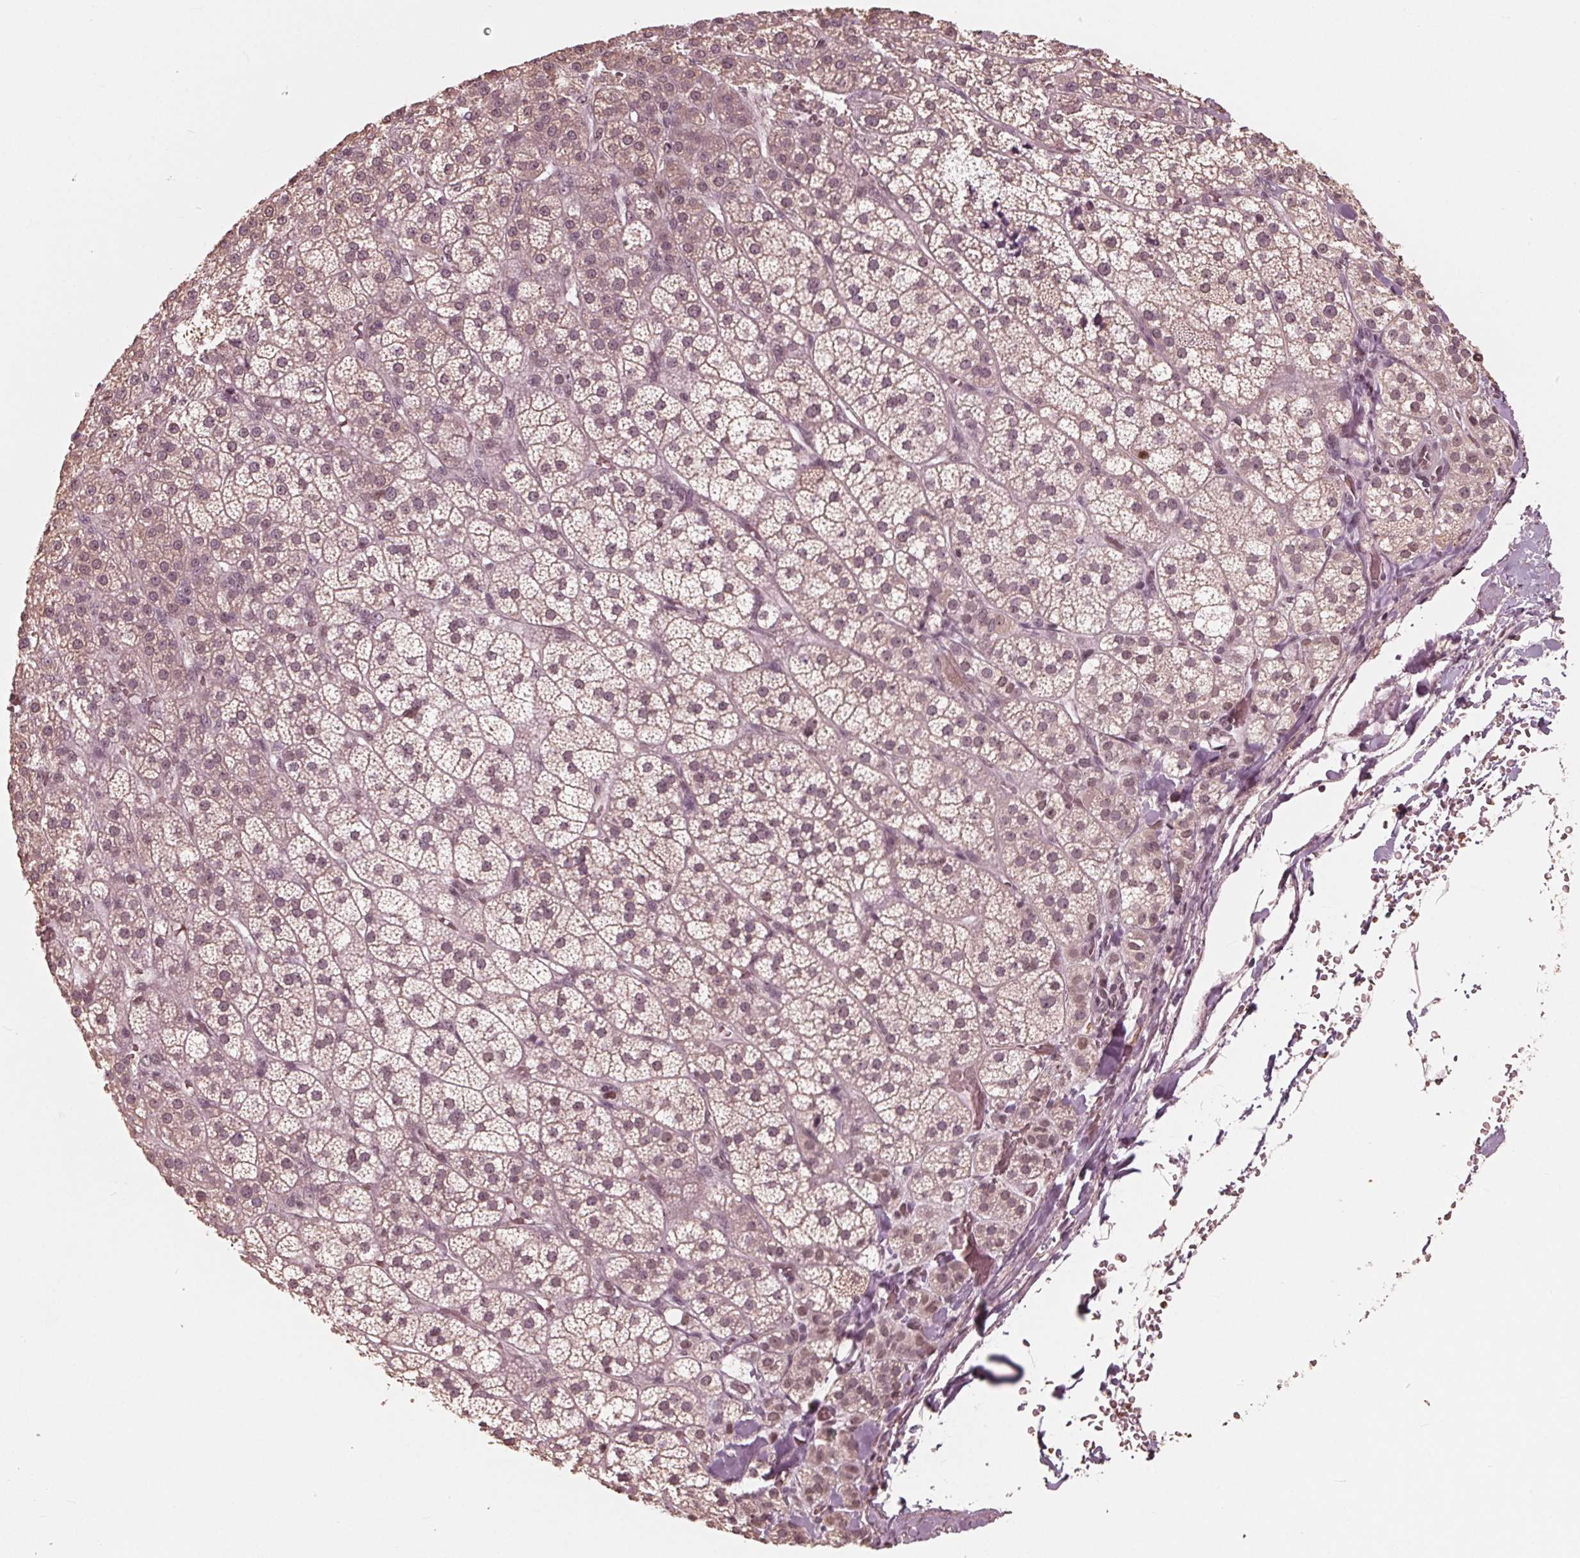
{"staining": {"intensity": "weak", "quantity": "25%-75%", "location": "nuclear"}, "tissue": "adrenal gland", "cell_type": "Glandular cells", "image_type": "normal", "snomed": [{"axis": "morphology", "description": "Normal tissue, NOS"}, {"axis": "topography", "description": "Adrenal gland"}], "caption": "Immunohistochemical staining of unremarkable human adrenal gland exhibits low levels of weak nuclear staining in approximately 25%-75% of glandular cells. (DAB IHC with brightfield microscopy, high magnification).", "gene": "HIRIP3", "patient": {"sex": "female", "age": 60}}